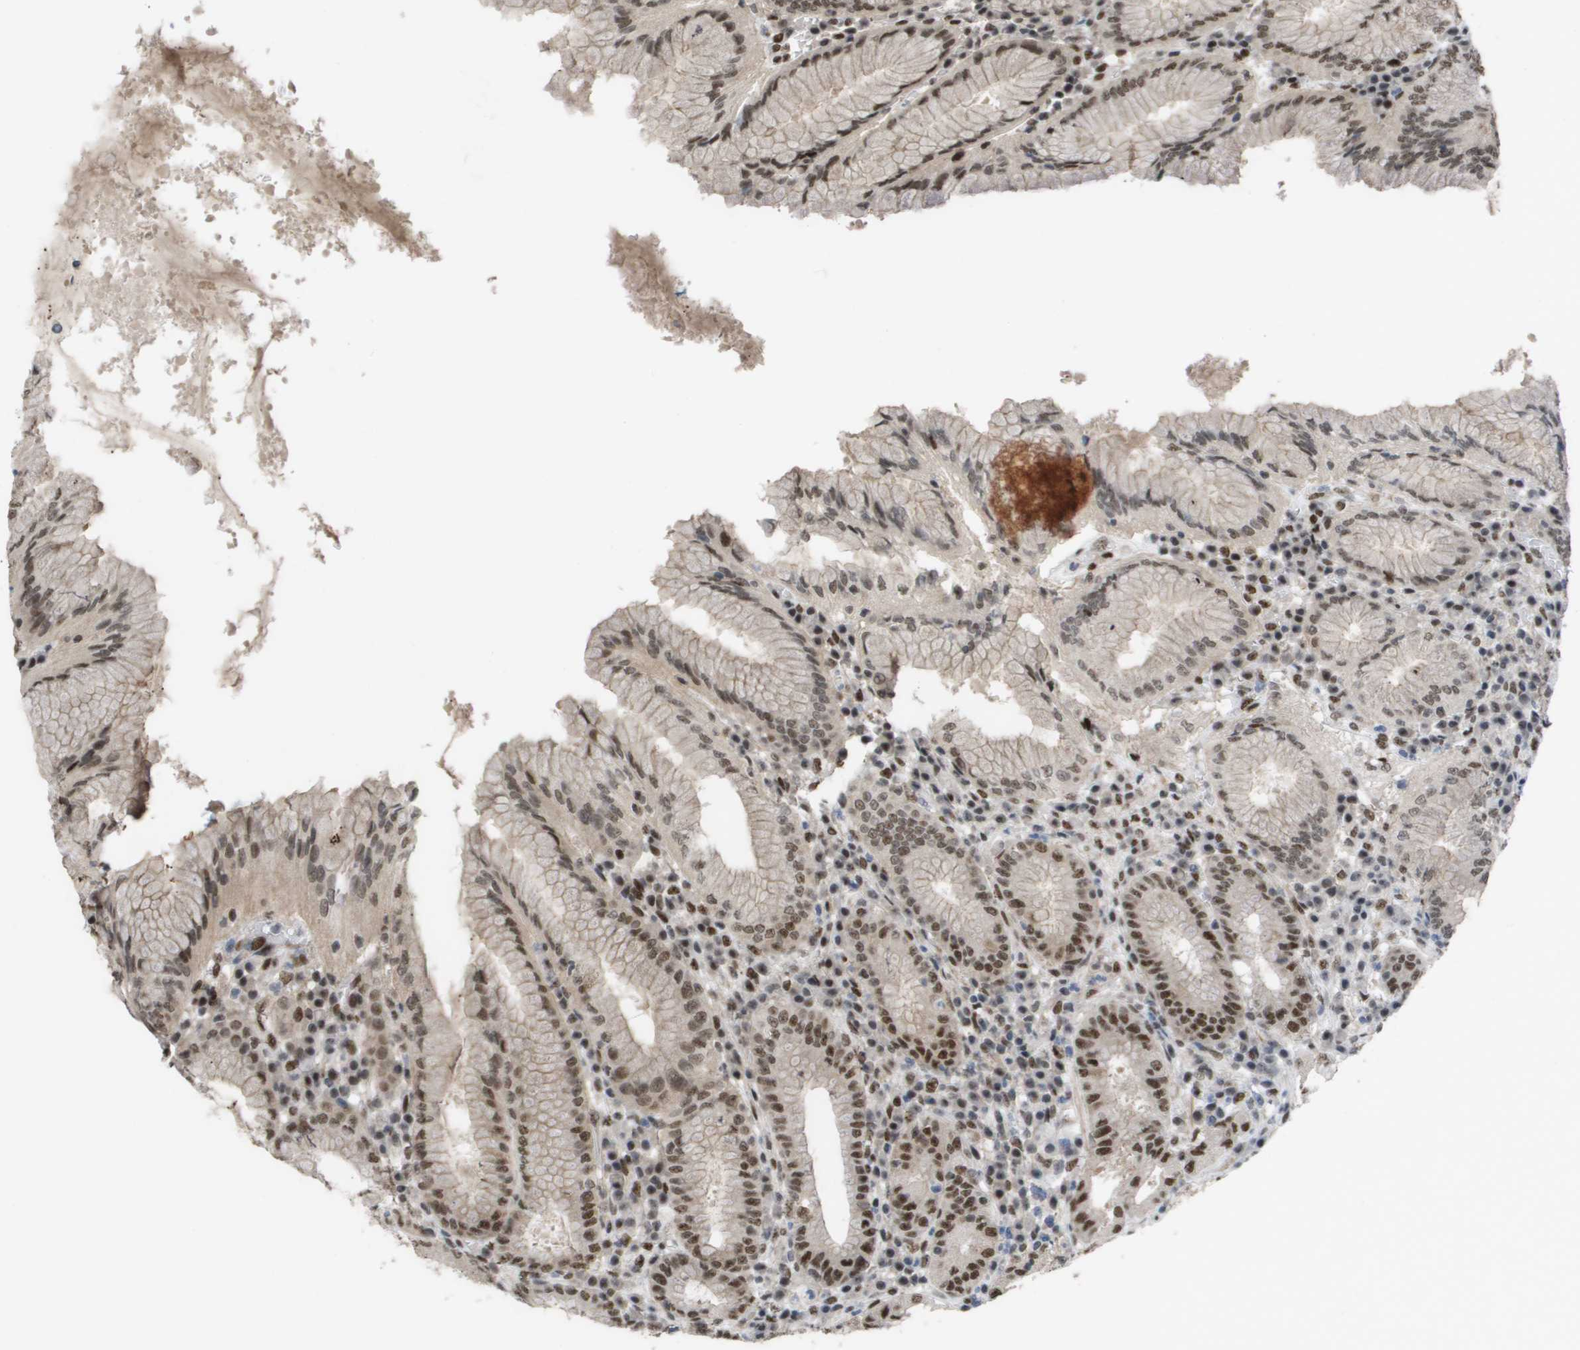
{"staining": {"intensity": "strong", "quantity": ">75%", "location": "cytoplasmic/membranous,nuclear"}, "tissue": "stomach", "cell_type": "Glandular cells", "image_type": "normal", "snomed": [{"axis": "morphology", "description": "Normal tissue, NOS"}, {"axis": "topography", "description": "Stomach"}, {"axis": "topography", "description": "Stomach, lower"}], "caption": "Human stomach stained for a protein (brown) shows strong cytoplasmic/membranous,nuclear positive staining in approximately >75% of glandular cells.", "gene": "CDT1", "patient": {"sex": "female", "age": 56}}